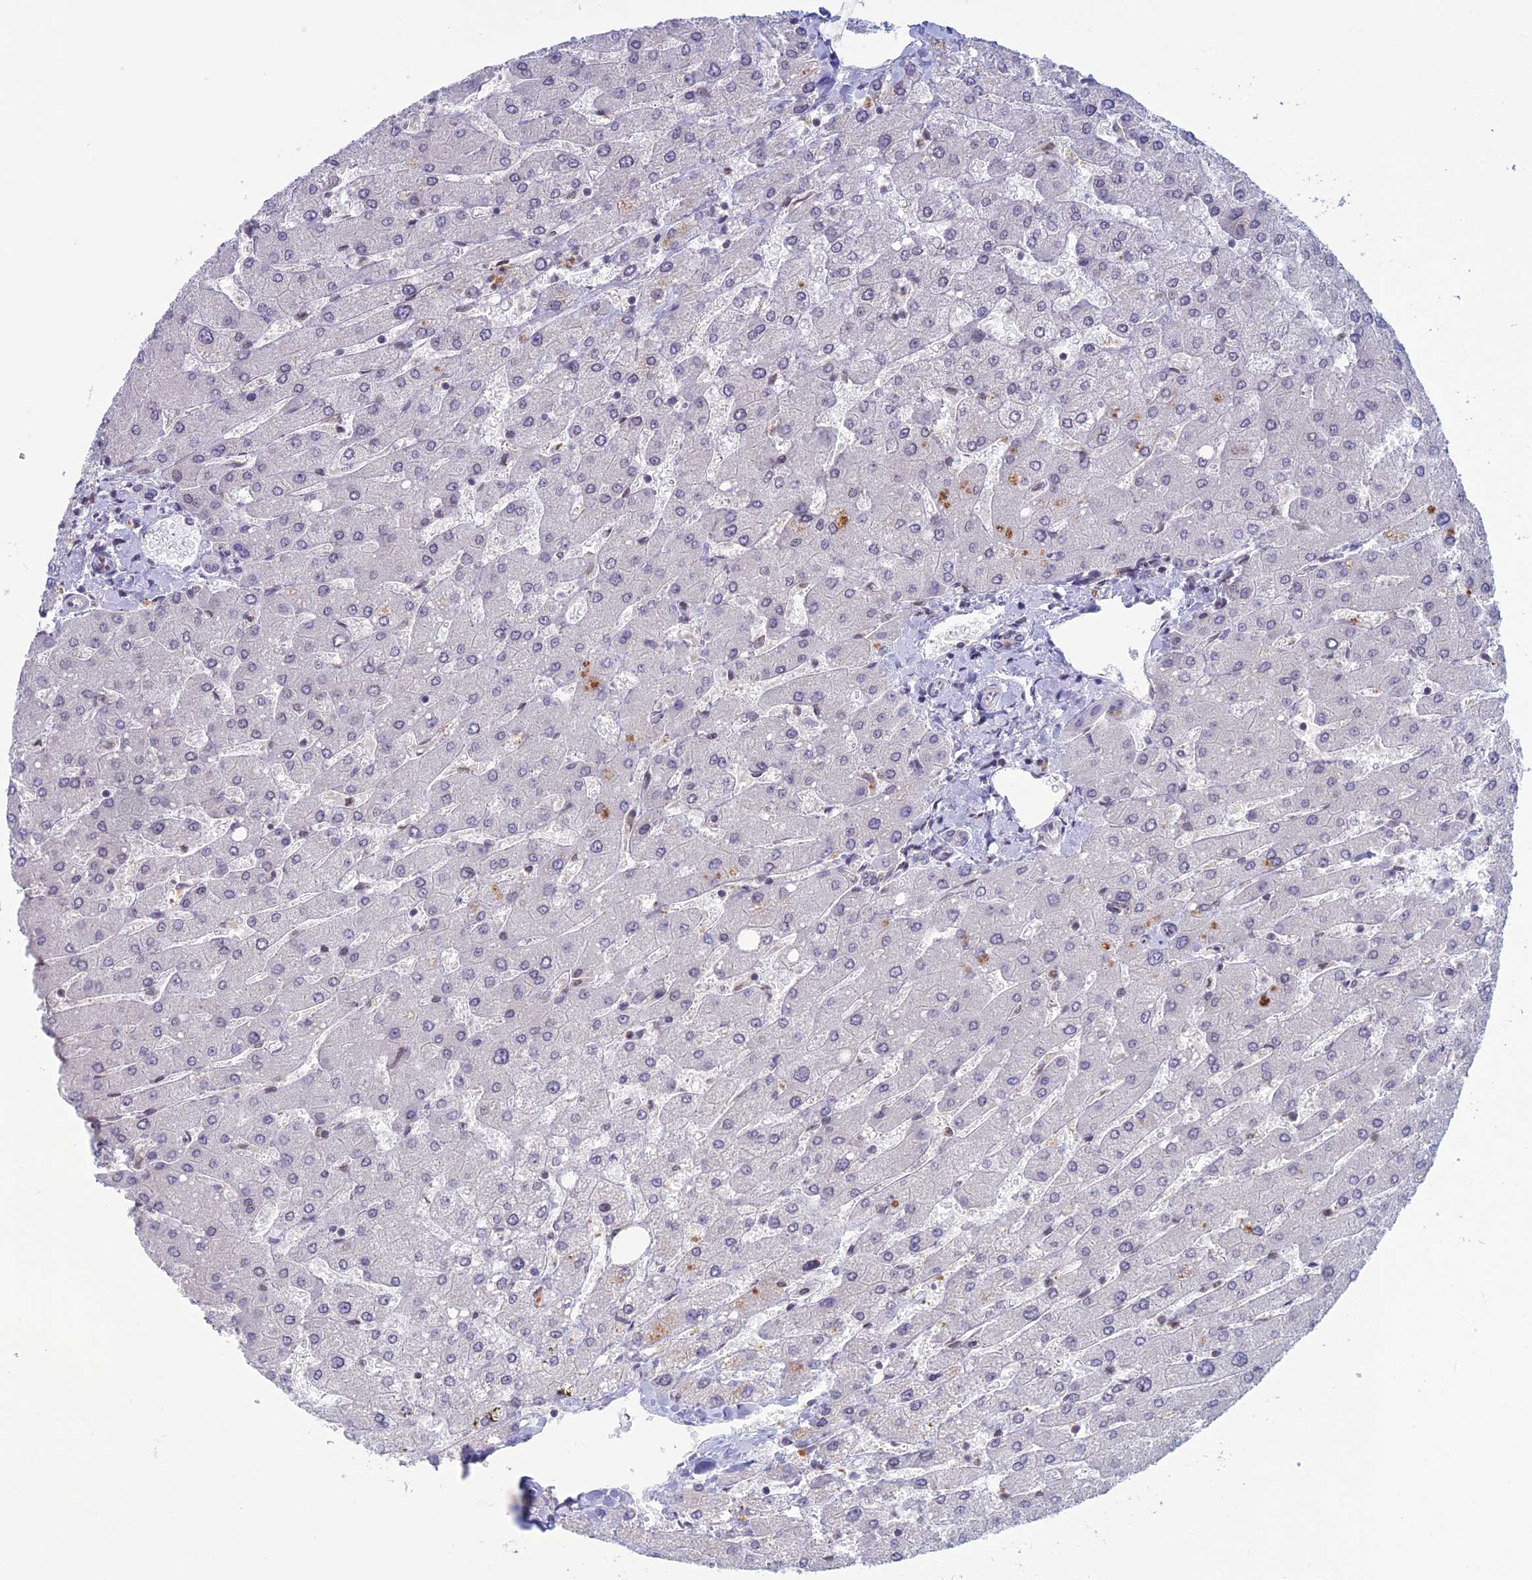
{"staining": {"intensity": "negative", "quantity": "none", "location": "none"}, "tissue": "liver", "cell_type": "Cholangiocytes", "image_type": "normal", "snomed": [{"axis": "morphology", "description": "Normal tissue, NOS"}, {"axis": "topography", "description": "Liver"}], "caption": "IHC image of normal liver stained for a protein (brown), which reveals no expression in cholangiocytes.", "gene": "WDR46", "patient": {"sex": "male", "age": 55}}